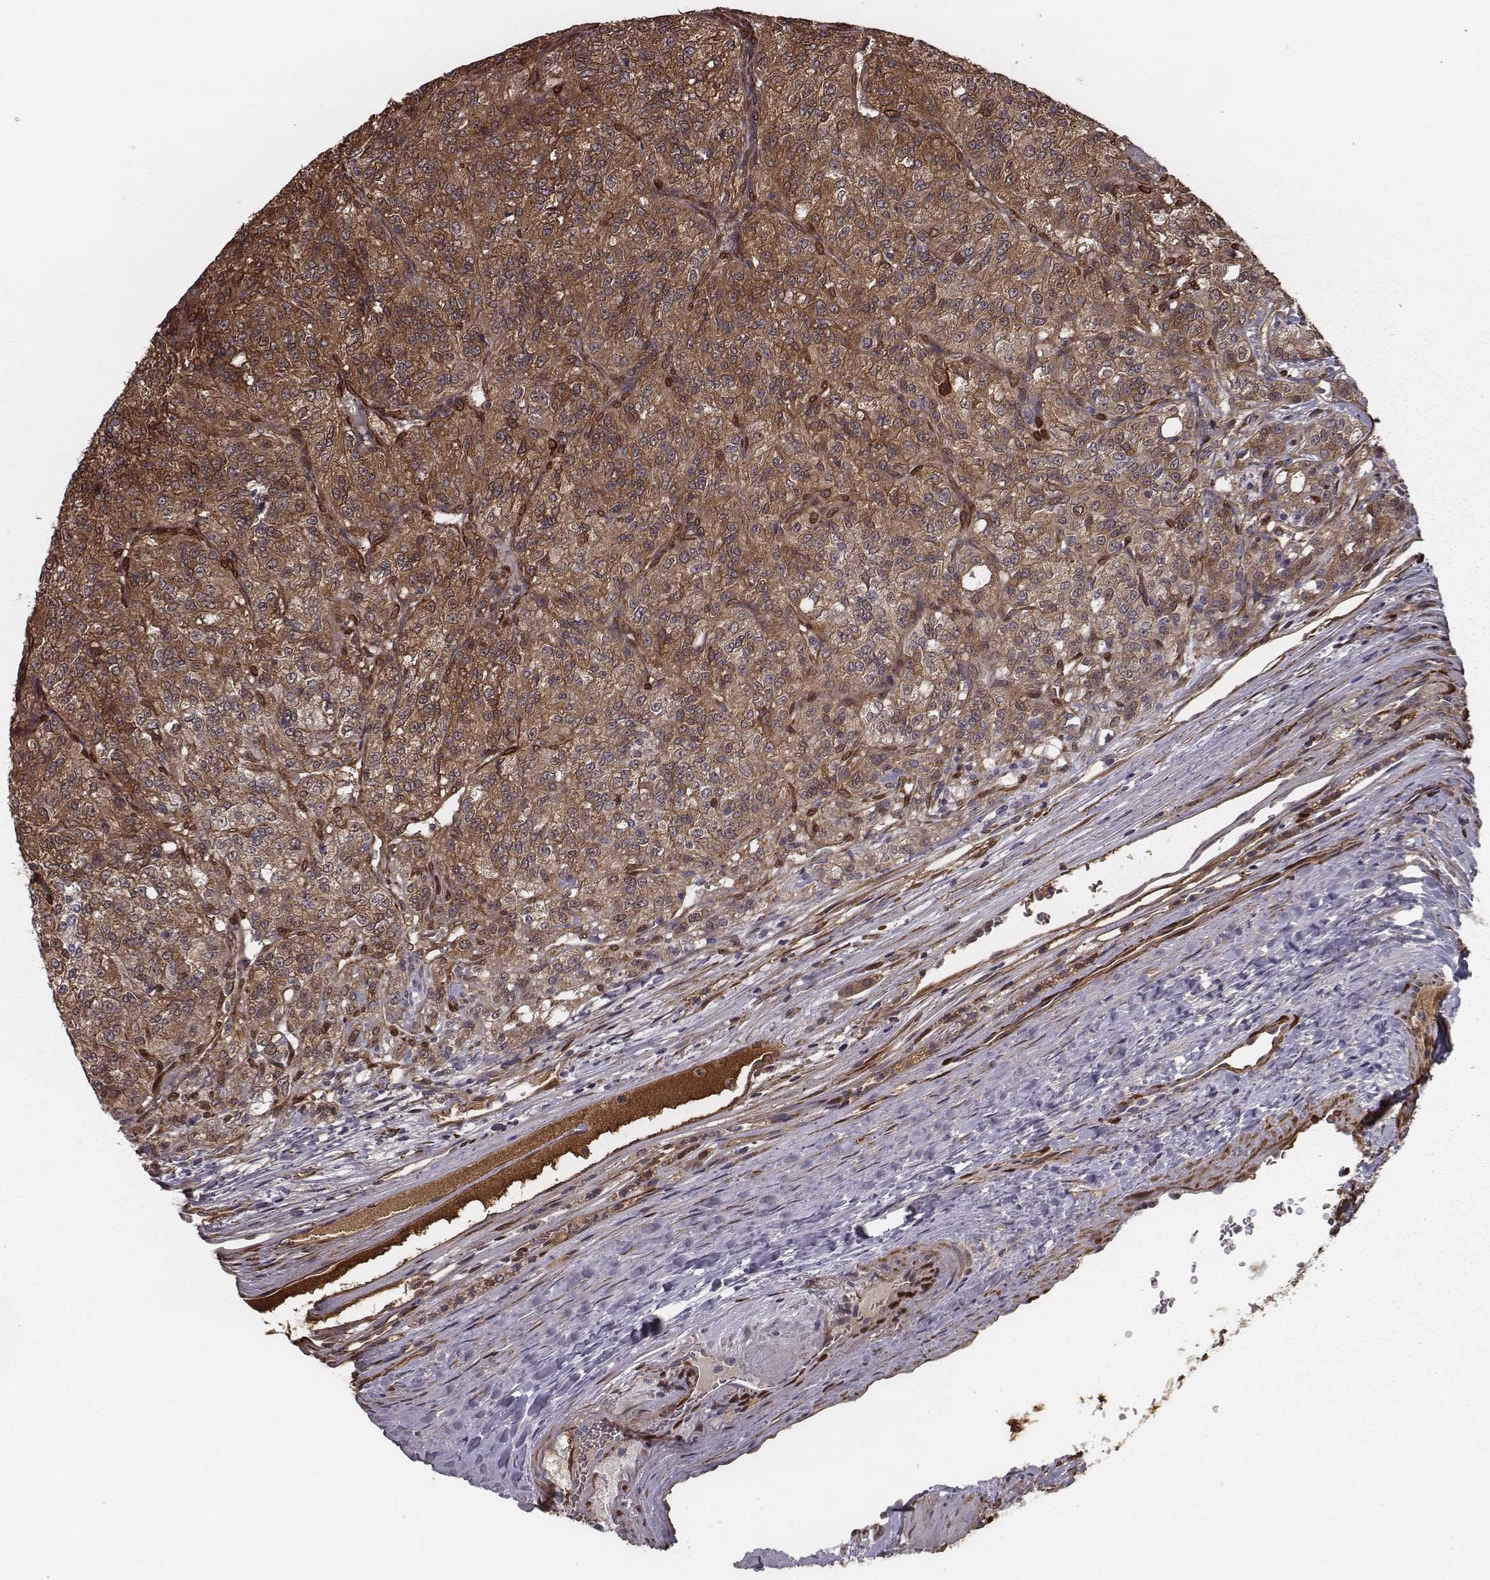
{"staining": {"intensity": "strong", "quantity": ">75%", "location": "cytoplasmic/membranous"}, "tissue": "renal cancer", "cell_type": "Tumor cells", "image_type": "cancer", "snomed": [{"axis": "morphology", "description": "Adenocarcinoma, NOS"}, {"axis": "topography", "description": "Kidney"}], "caption": "The immunohistochemical stain highlights strong cytoplasmic/membranous expression in tumor cells of renal cancer tissue.", "gene": "ISYNA1", "patient": {"sex": "female", "age": 63}}